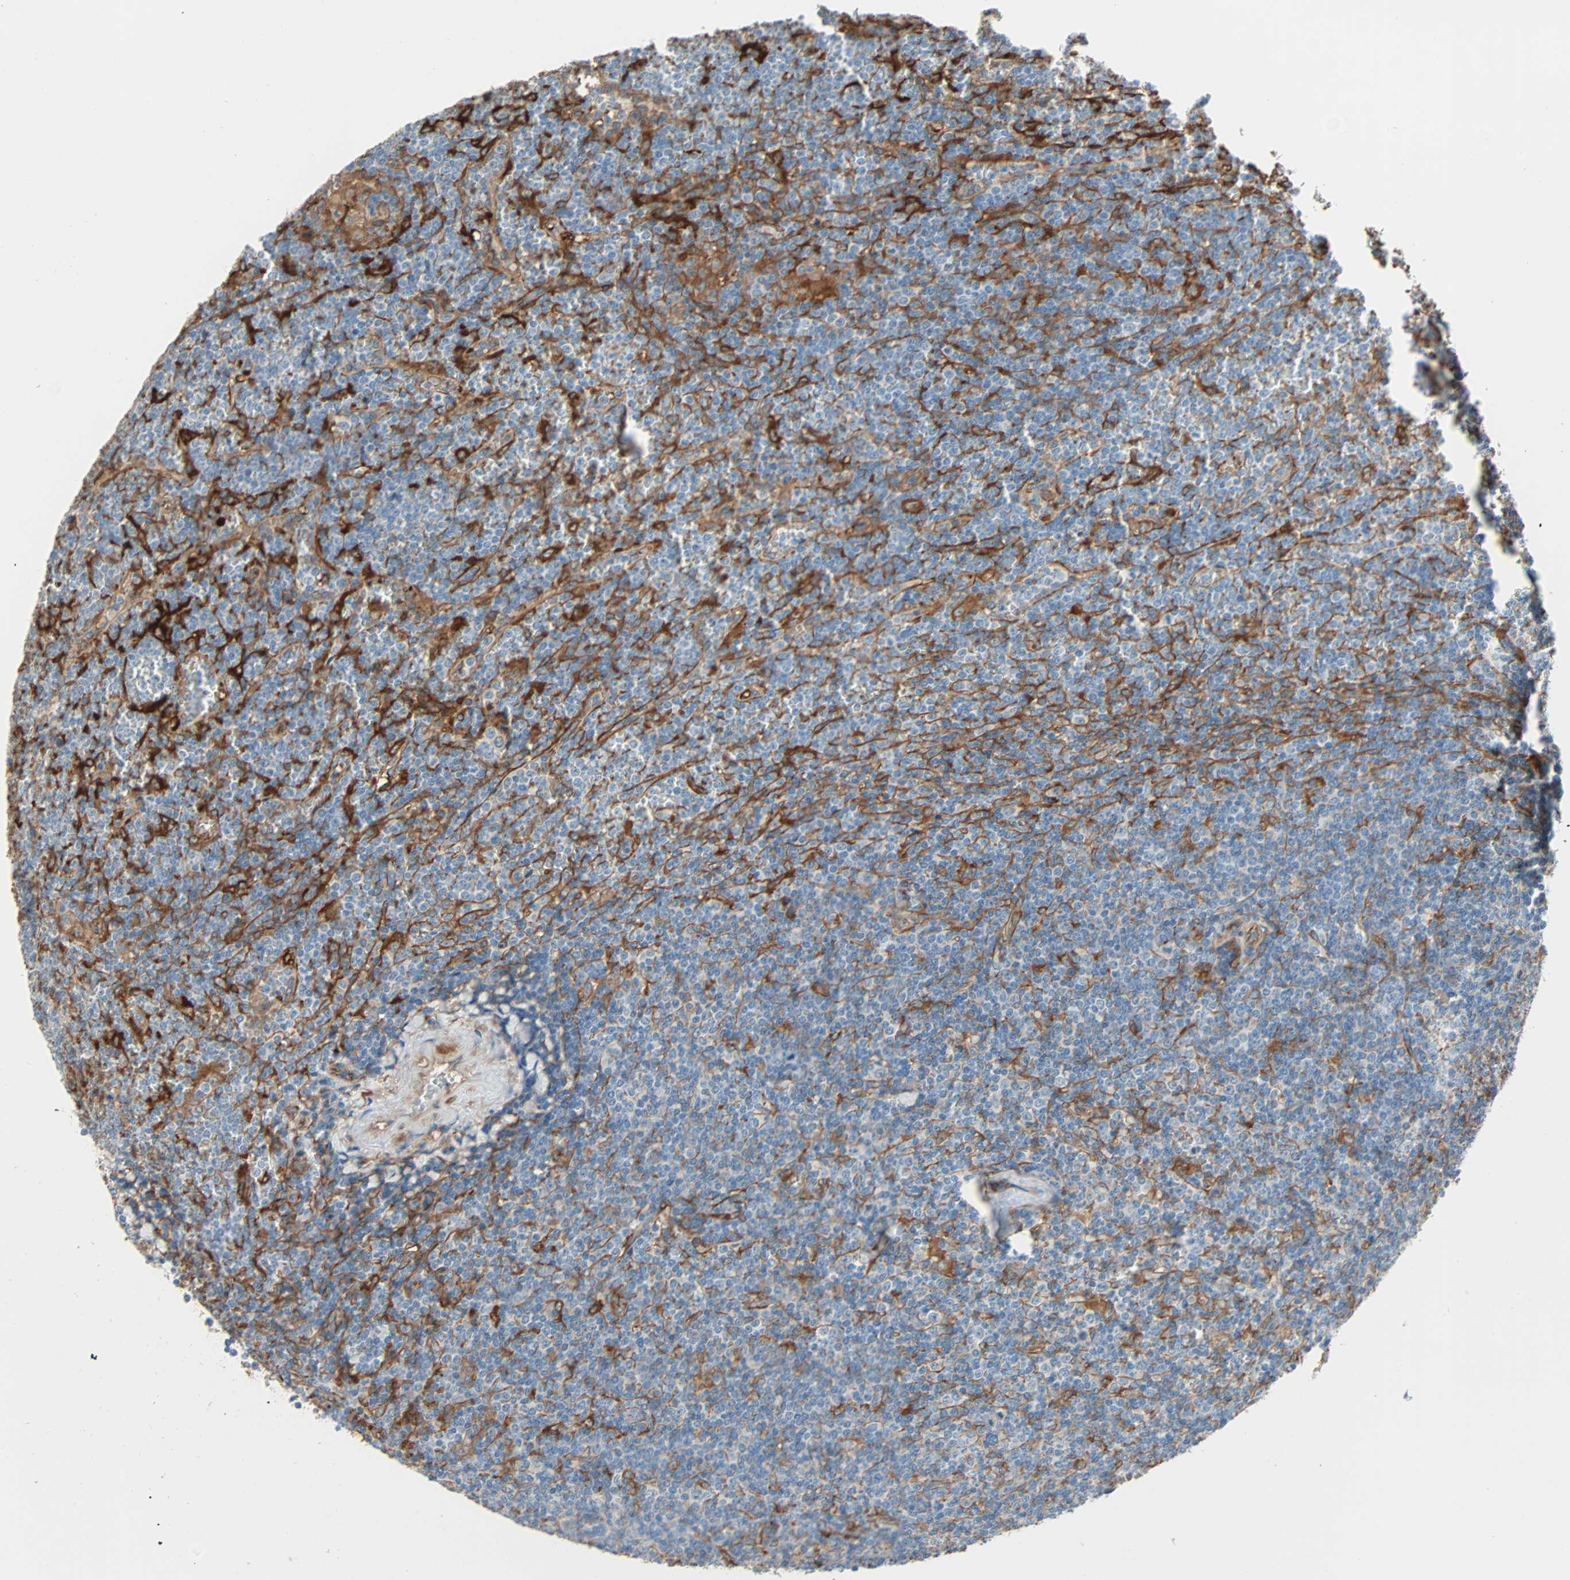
{"staining": {"intensity": "negative", "quantity": "none", "location": "none"}, "tissue": "lymphoma", "cell_type": "Tumor cells", "image_type": "cancer", "snomed": [{"axis": "morphology", "description": "Malignant lymphoma, non-Hodgkin's type, Low grade"}, {"axis": "topography", "description": "Spleen"}], "caption": "High magnification brightfield microscopy of lymphoma stained with DAB (brown) and counterstained with hematoxylin (blue): tumor cells show no significant expression. (Stains: DAB (3,3'-diaminobenzidine) IHC with hematoxylin counter stain, Microscopy: brightfield microscopy at high magnification).", "gene": "EPB41L2", "patient": {"sex": "female", "age": 19}}